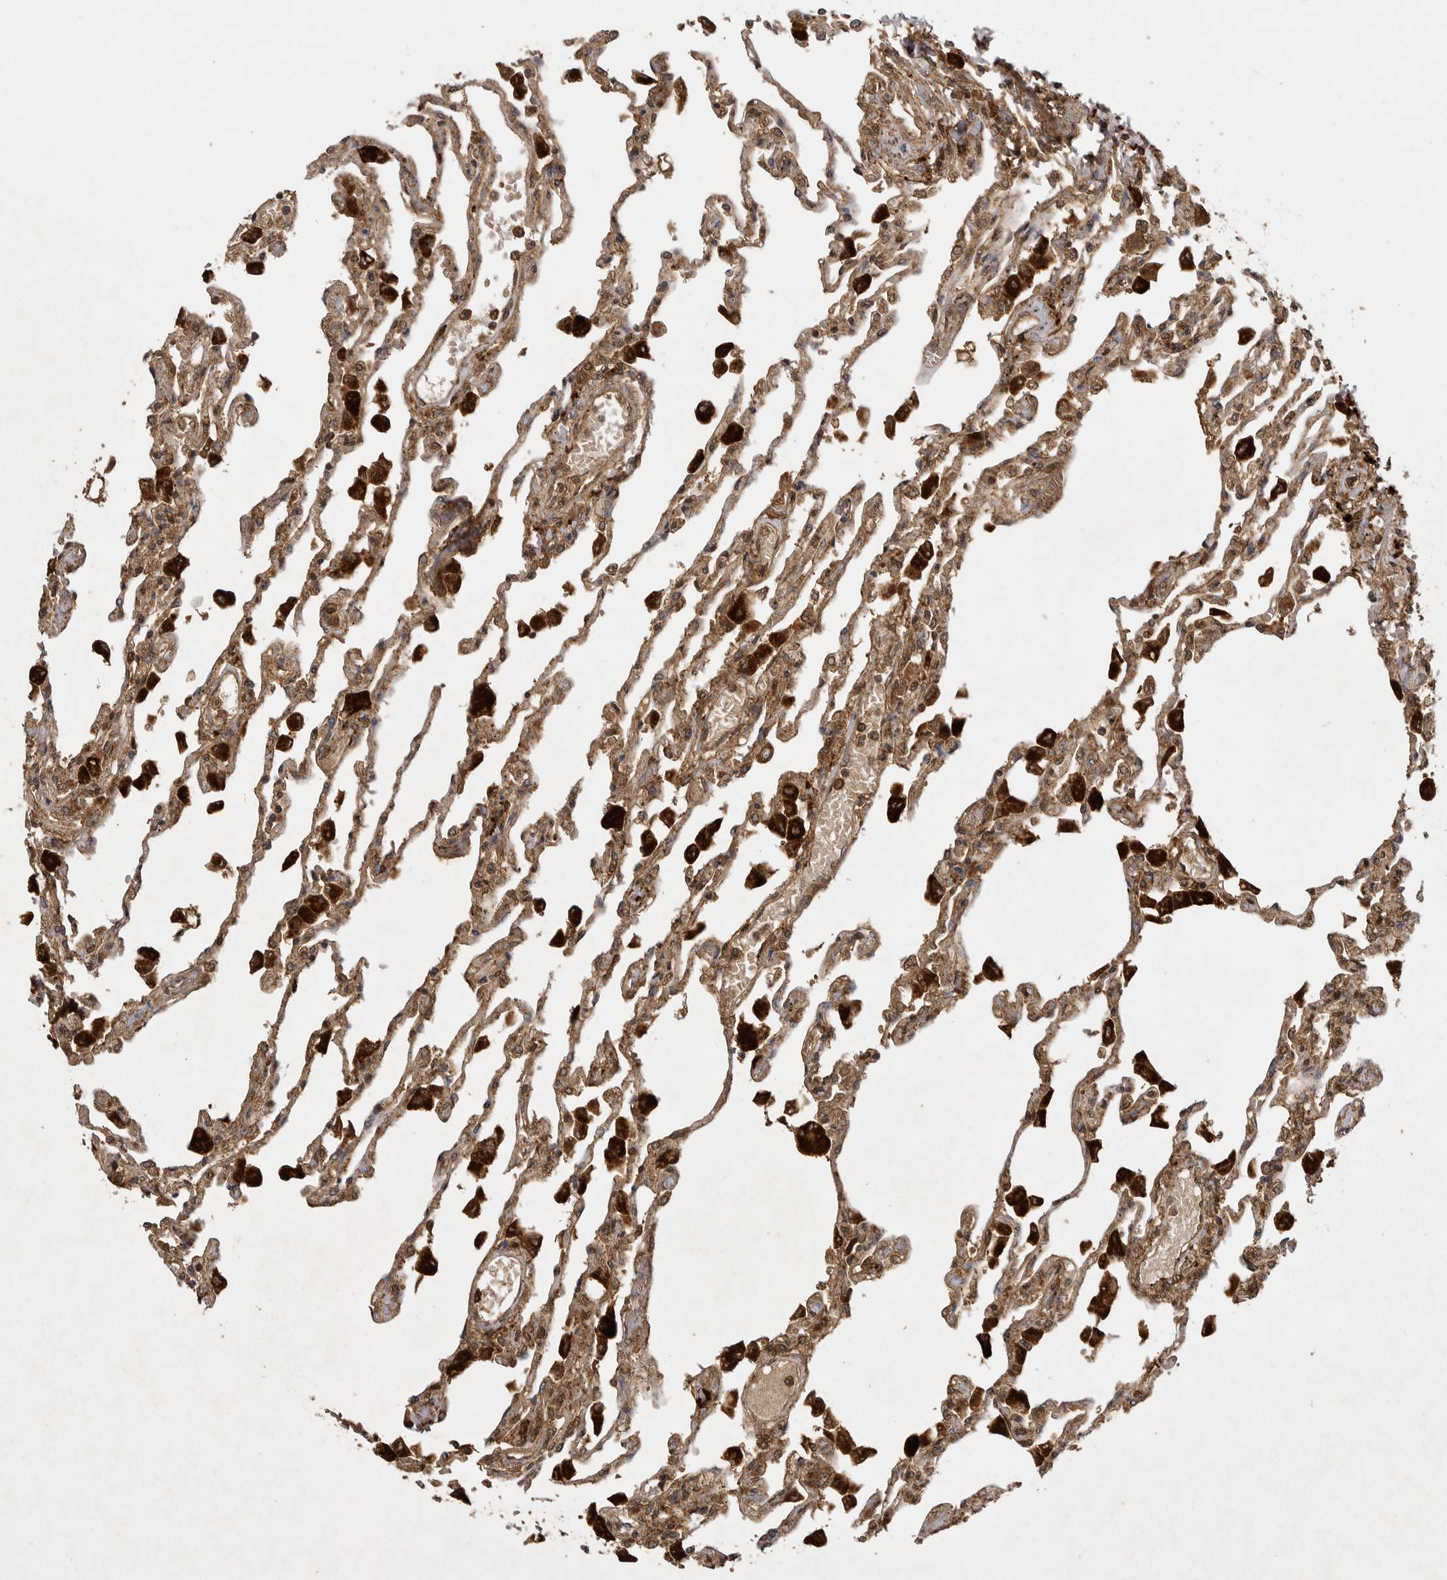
{"staining": {"intensity": "moderate", "quantity": ">75%", "location": "cytoplasmic/membranous"}, "tissue": "lung", "cell_type": "Alveolar cells", "image_type": "normal", "snomed": [{"axis": "morphology", "description": "Normal tissue, NOS"}, {"axis": "topography", "description": "Bronchus"}, {"axis": "topography", "description": "Lung"}], "caption": "A high-resolution image shows immunohistochemistry (IHC) staining of normal lung, which displays moderate cytoplasmic/membranous expression in about >75% of alveolar cells. The protein of interest is shown in brown color, while the nuclei are stained blue.", "gene": "ICOSLG", "patient": {"sex": "female", "age": 49}}